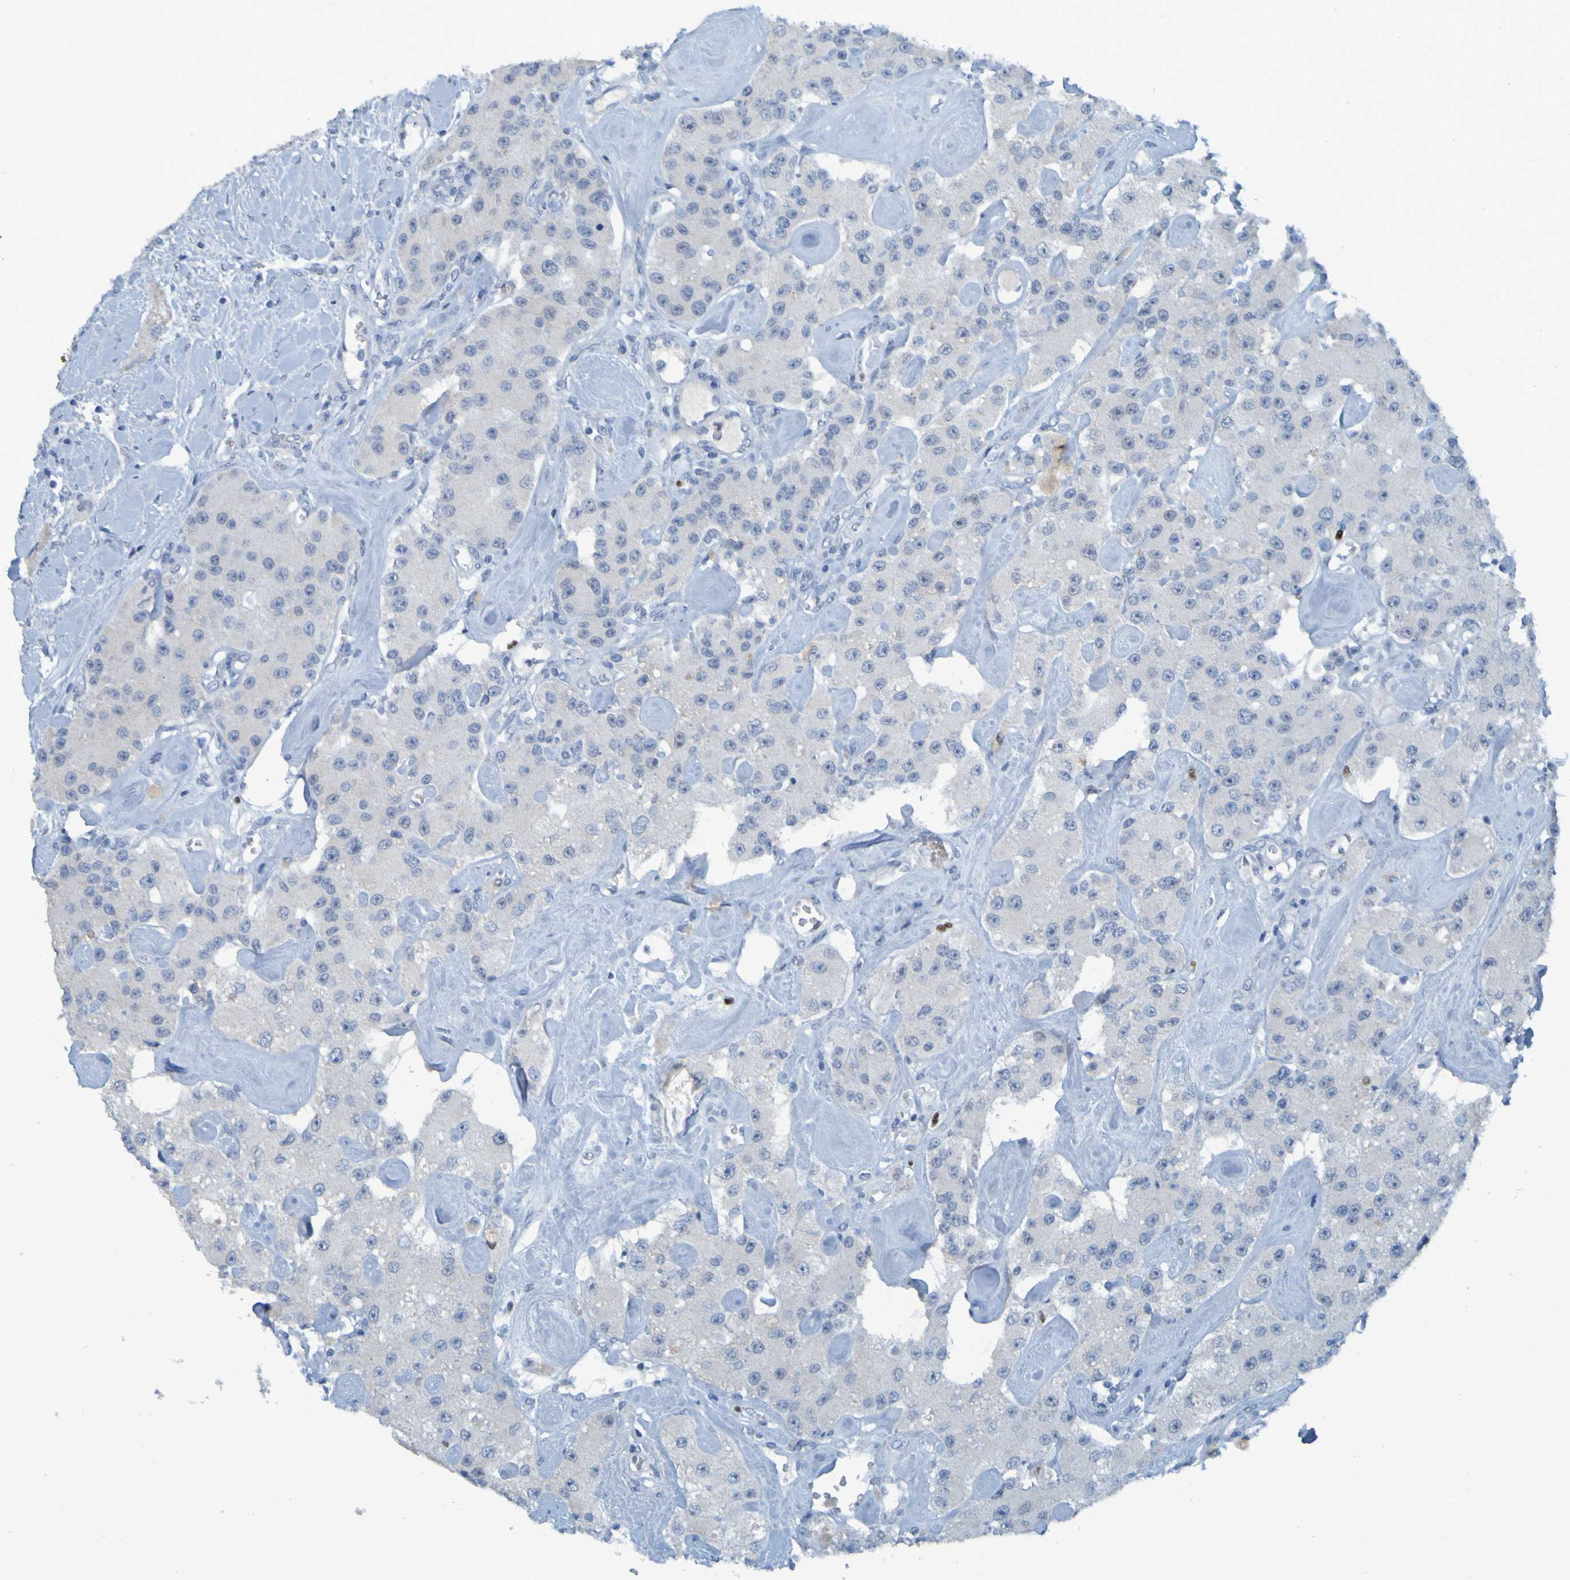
{"staining": {"intensity": "negative", "quantity": "none", "location": "none"}, "tissue": "carcinoid", "cell_type": "Tumor cells", "image_type": "cancer", "snomed": [{"axis": "morphology", "description": "Carcinoid, malignant, NOS"}, {"axis": "topography", "description": "Pancreas"}], "caption": "High magnification brightfield microscopy of carcinoid (malignant) stained with DAB (brown) and counterstained with hematoxylin (blue): tumor cells show no significant positivity. (Stains: DAB (3,3'-diaminobenzidine) IHC with hematoxylin counter stain, Microscopy: brightfield microscopy at high magnification).", "gene": "USP36", "patient": {"sex": "male", "age": 41}}